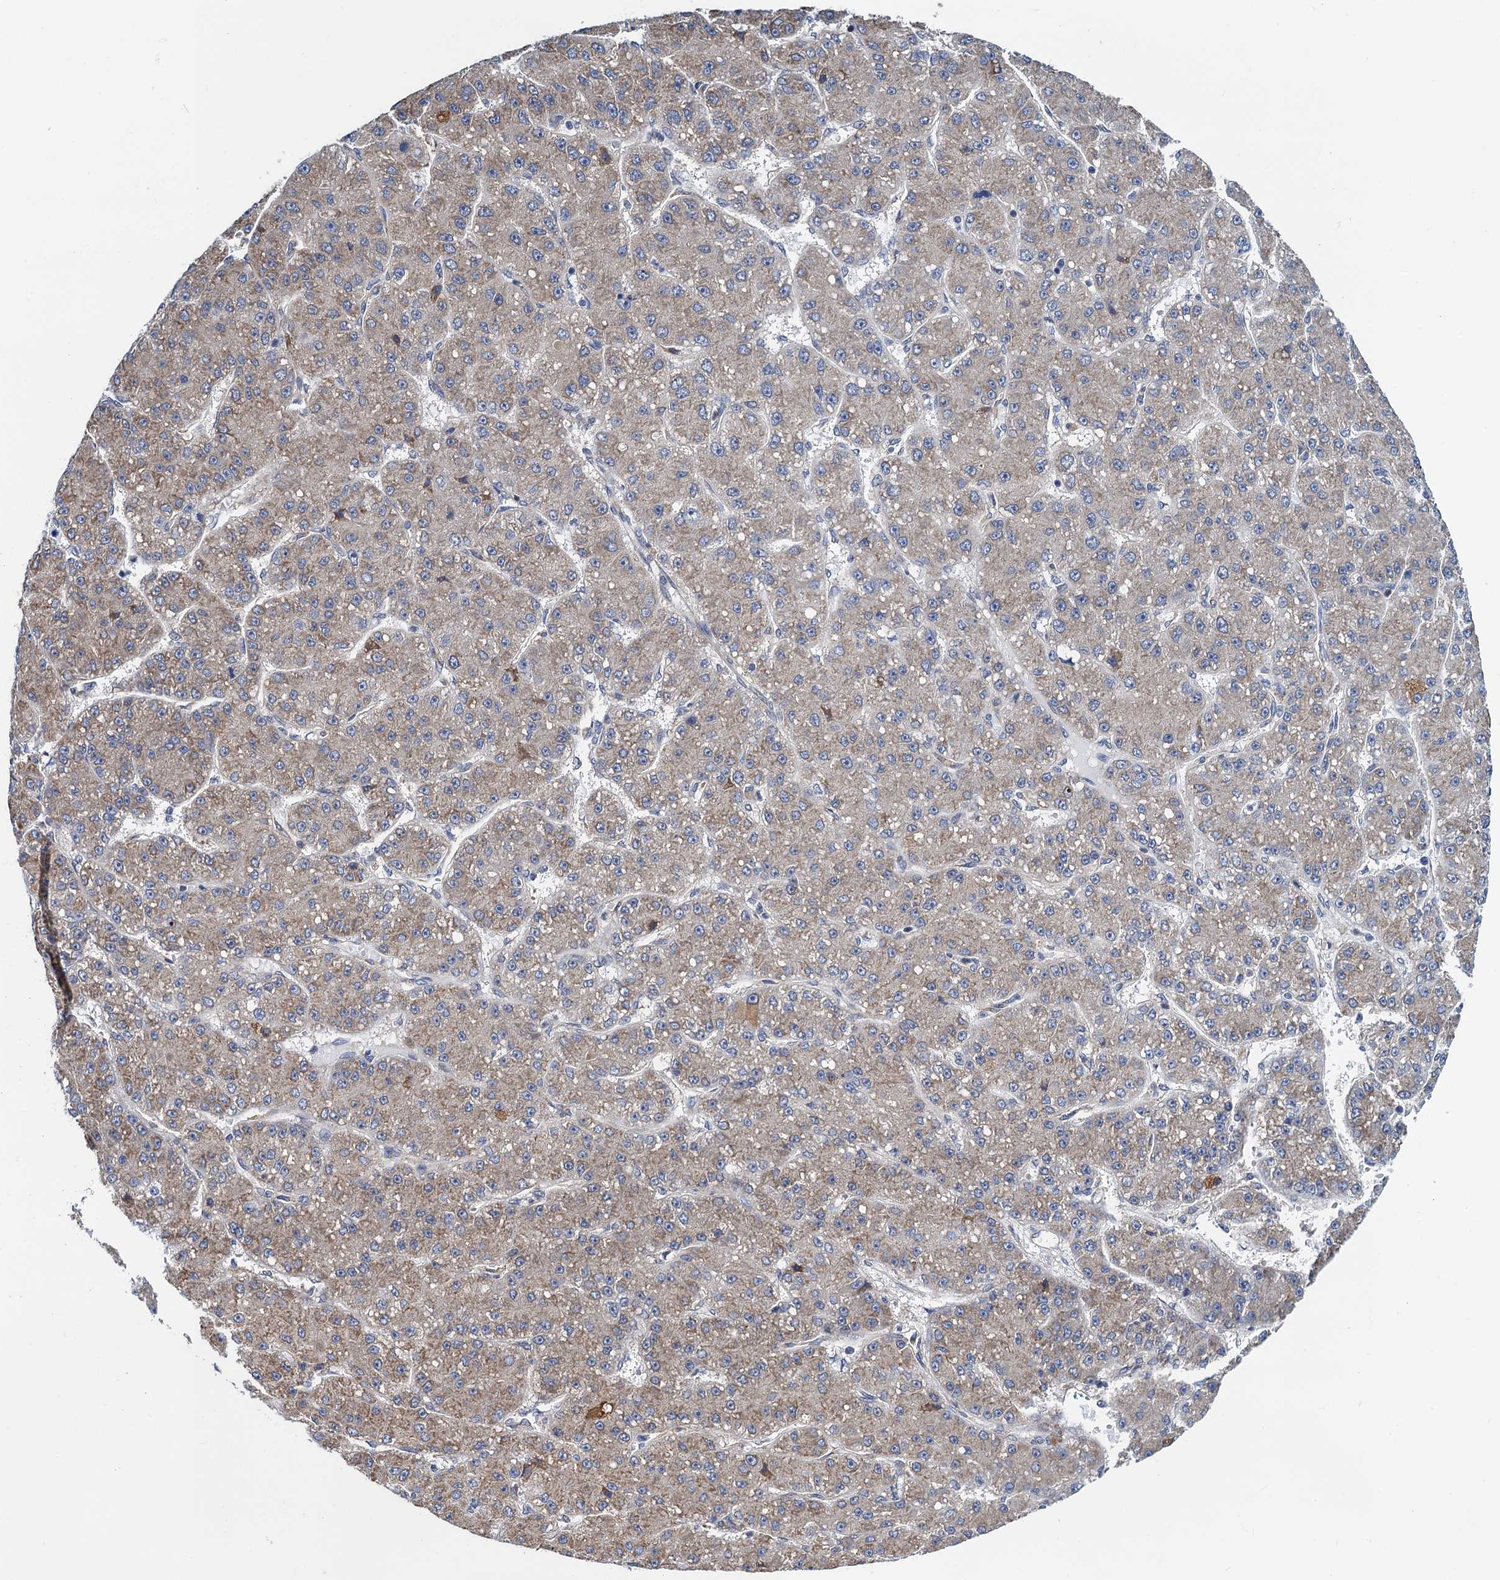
{"staining": {"intensity": "weak", "quantity": ">75%", "location": "cytoplasmic/membranous"}, "tissue": "liver cancer", "cell_type": "Tumor cells", "image_type": "cancer", "snomed": [{"axis": "morphology", "description": "Carcinoma, Hepatocellular, NOS"}, {"axis": "topography", "description": "Liver"}], "caption": "Liver cancer stained with a brown dye reveals weak cytoplasmic/membranous positive staining in approximately >75% of tumor cells.", "gene": "PGLS", "patient": {"sex": "male", "age": 67}}